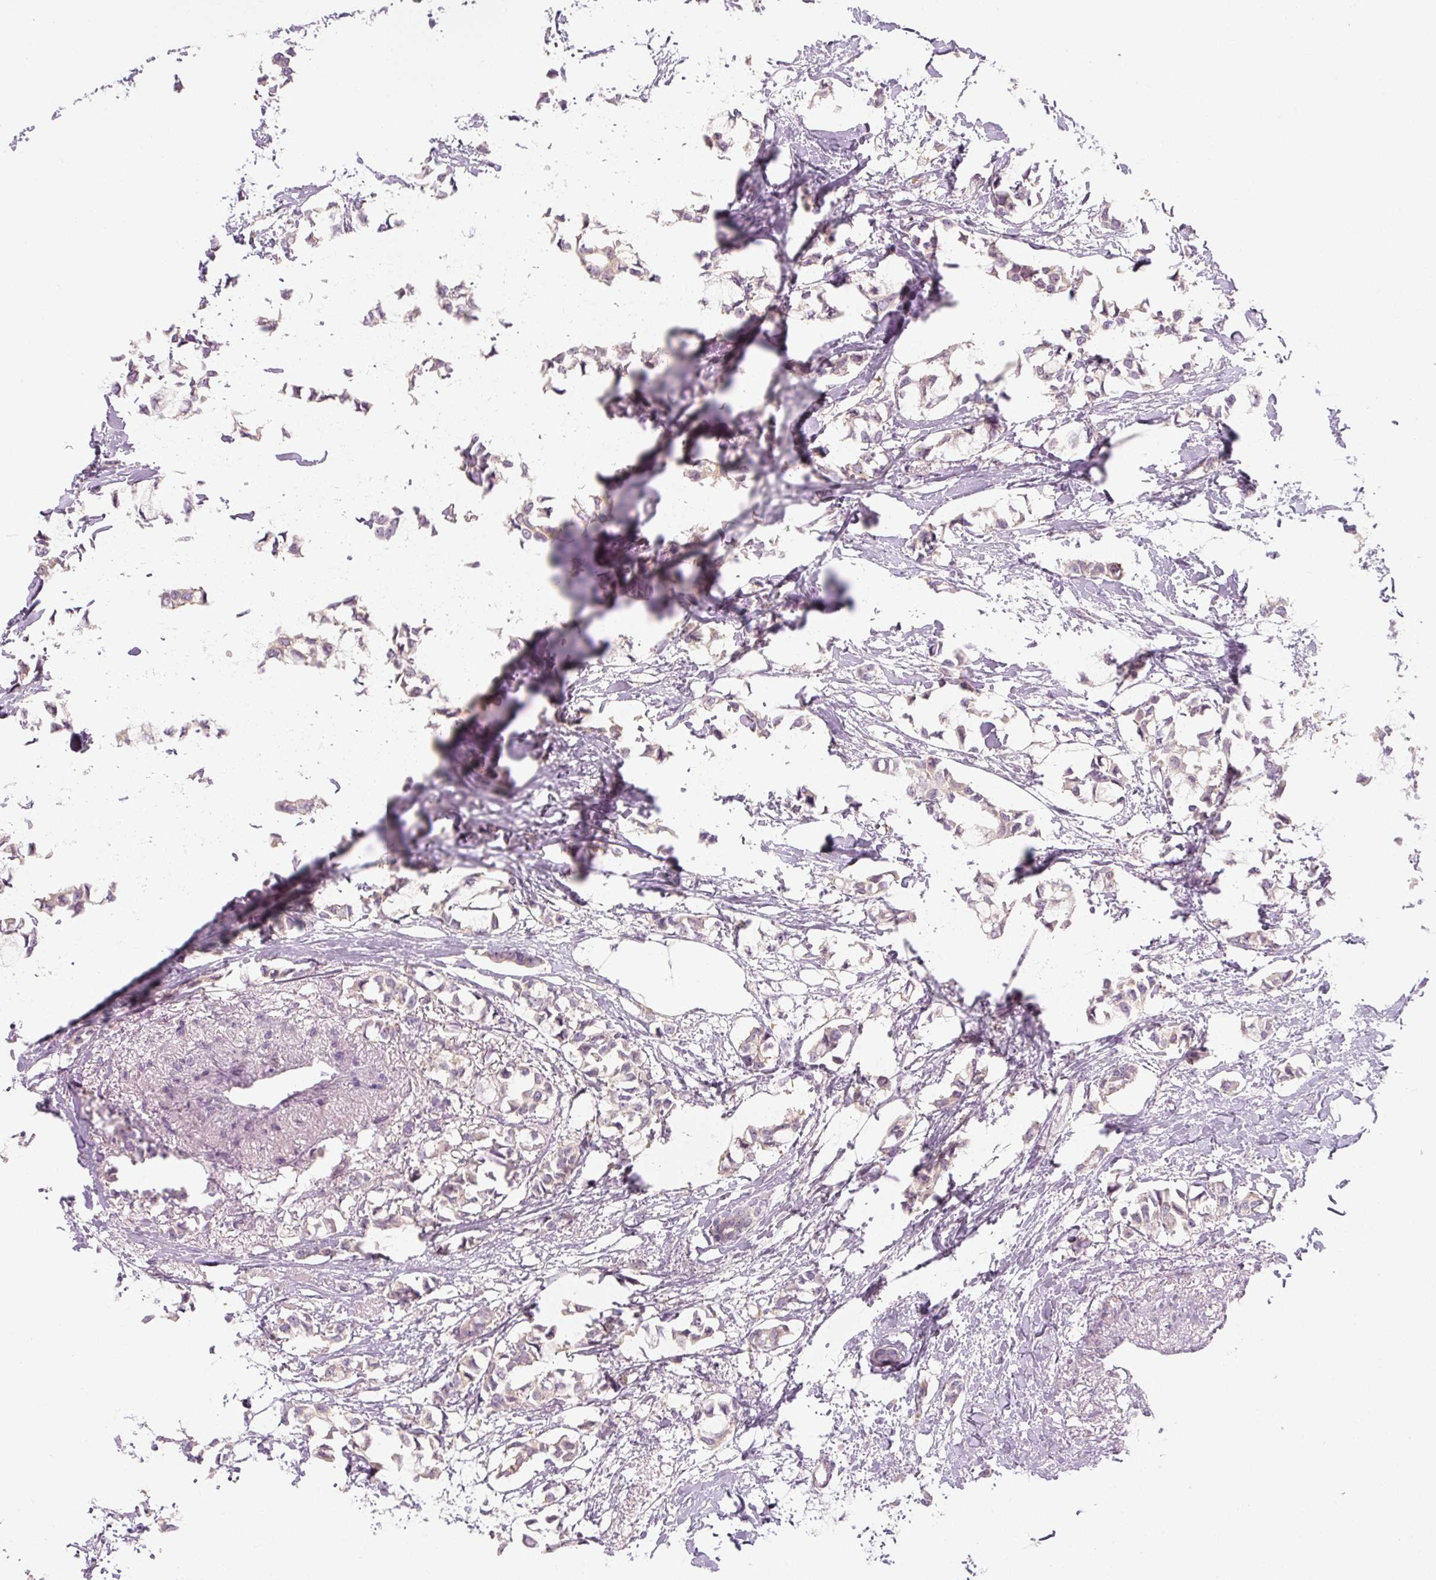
{"staining": {"intensity": "negative", "quantity": "none", "location": "none"}, "tissue": "breast cancer", "cell_type": "Tumor cells", "image_type": "cancer", "snomed": [{"axis": "morphology", "description": "Duct carcinoma"}, {"axis": "topography", "description": "Breast"}], "caption": "Immunohistochemistry micrograph of invasive ductal carcinoma (breast) stained for a protein (brown), which shows no staining in tumor cells.", "gene": "RB1CC1", "patient": {"sex": "female", "age": 73}}